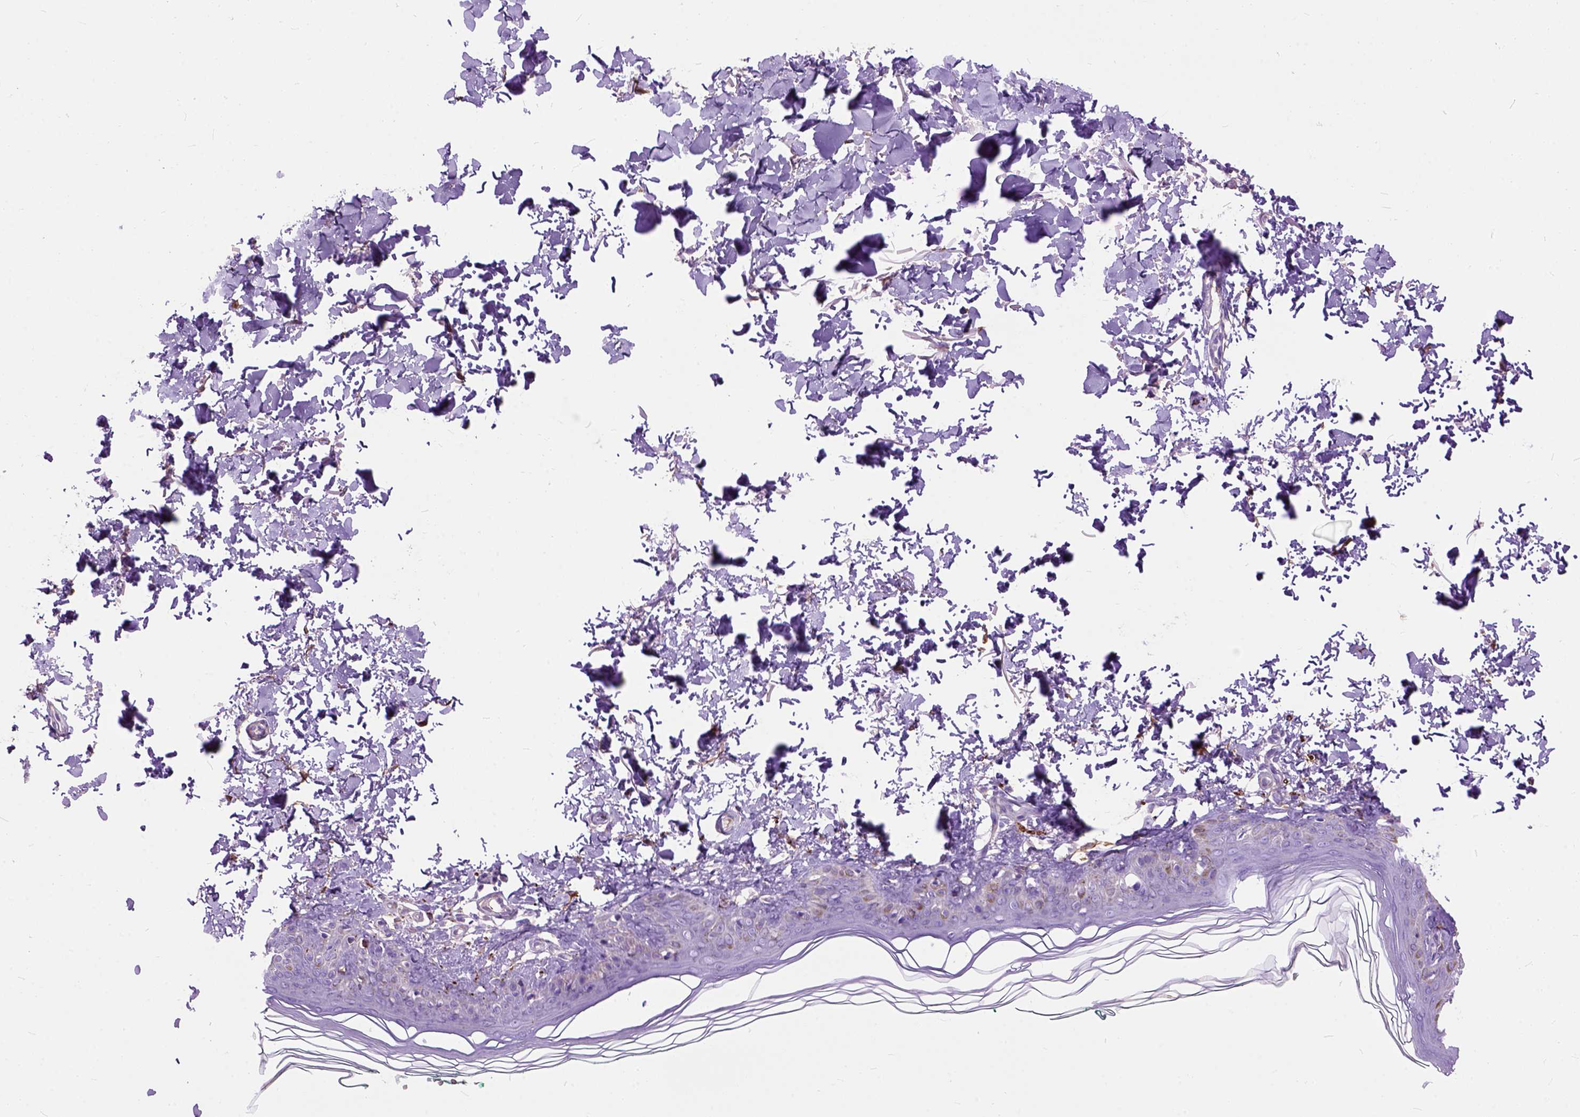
{"staining": {"intensity": "negative", "quantity": "none", "location": "none"}, "tissue": "skin", "cell_type": "Fibroblasts", "image_type": "normal", "snomed": [{"axis": "morphology", "description": "Normal tissue, NOS"}, {"axis": "topography", "description": "Skin"}, {"axis": "topography", "description": "Peripheral nerve tissue"}], "caption": "Immunohistochemical staining of benign human skin reveals no significant staining in fibroblasts.", "gene": "MAPT", "patient": {"sex": "female", "age": 45}}